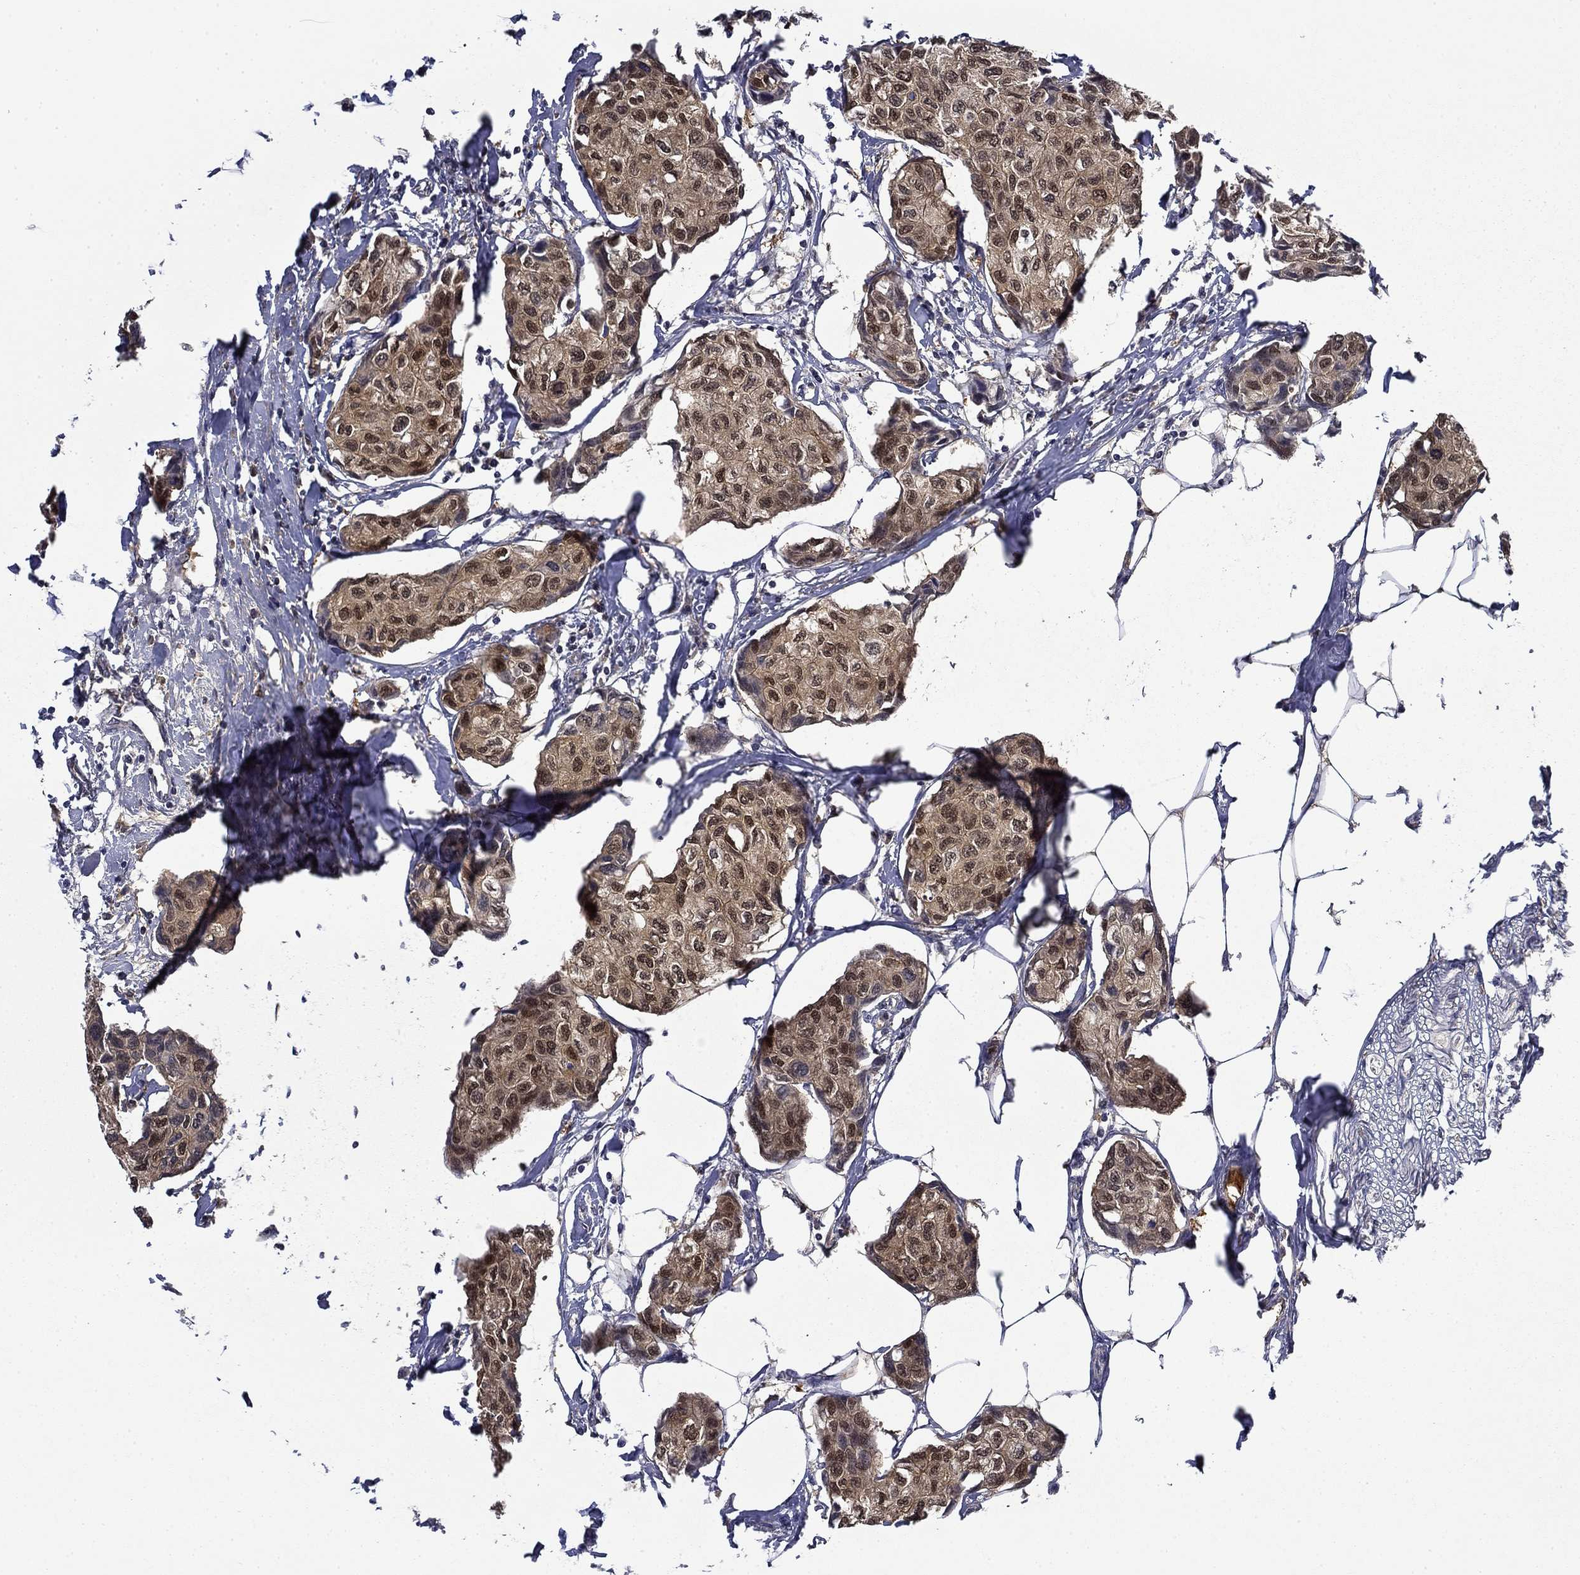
{"staining": {"intensity": "moderate", "quantity": "25%-75%", "location": "cytoplasmic/membranous,nuclear"}, "tissue": "breast cancer", "cell_type": "Tumor cells", "image_type": "cancer", "snomed": [{"axis": "morphology", "description": "Duct carcinoma"}, {"axis": "topography", "description": "Breast"}], "caption": "Breast cancer (intraductal carcinoma) tissue demonstrates moderate cytoplasmic/membranous and nuclear expression in approximately 25%-75% of tumor cells", "gene": "DDTL", "patient": {"sex": "female", "age": 80}}